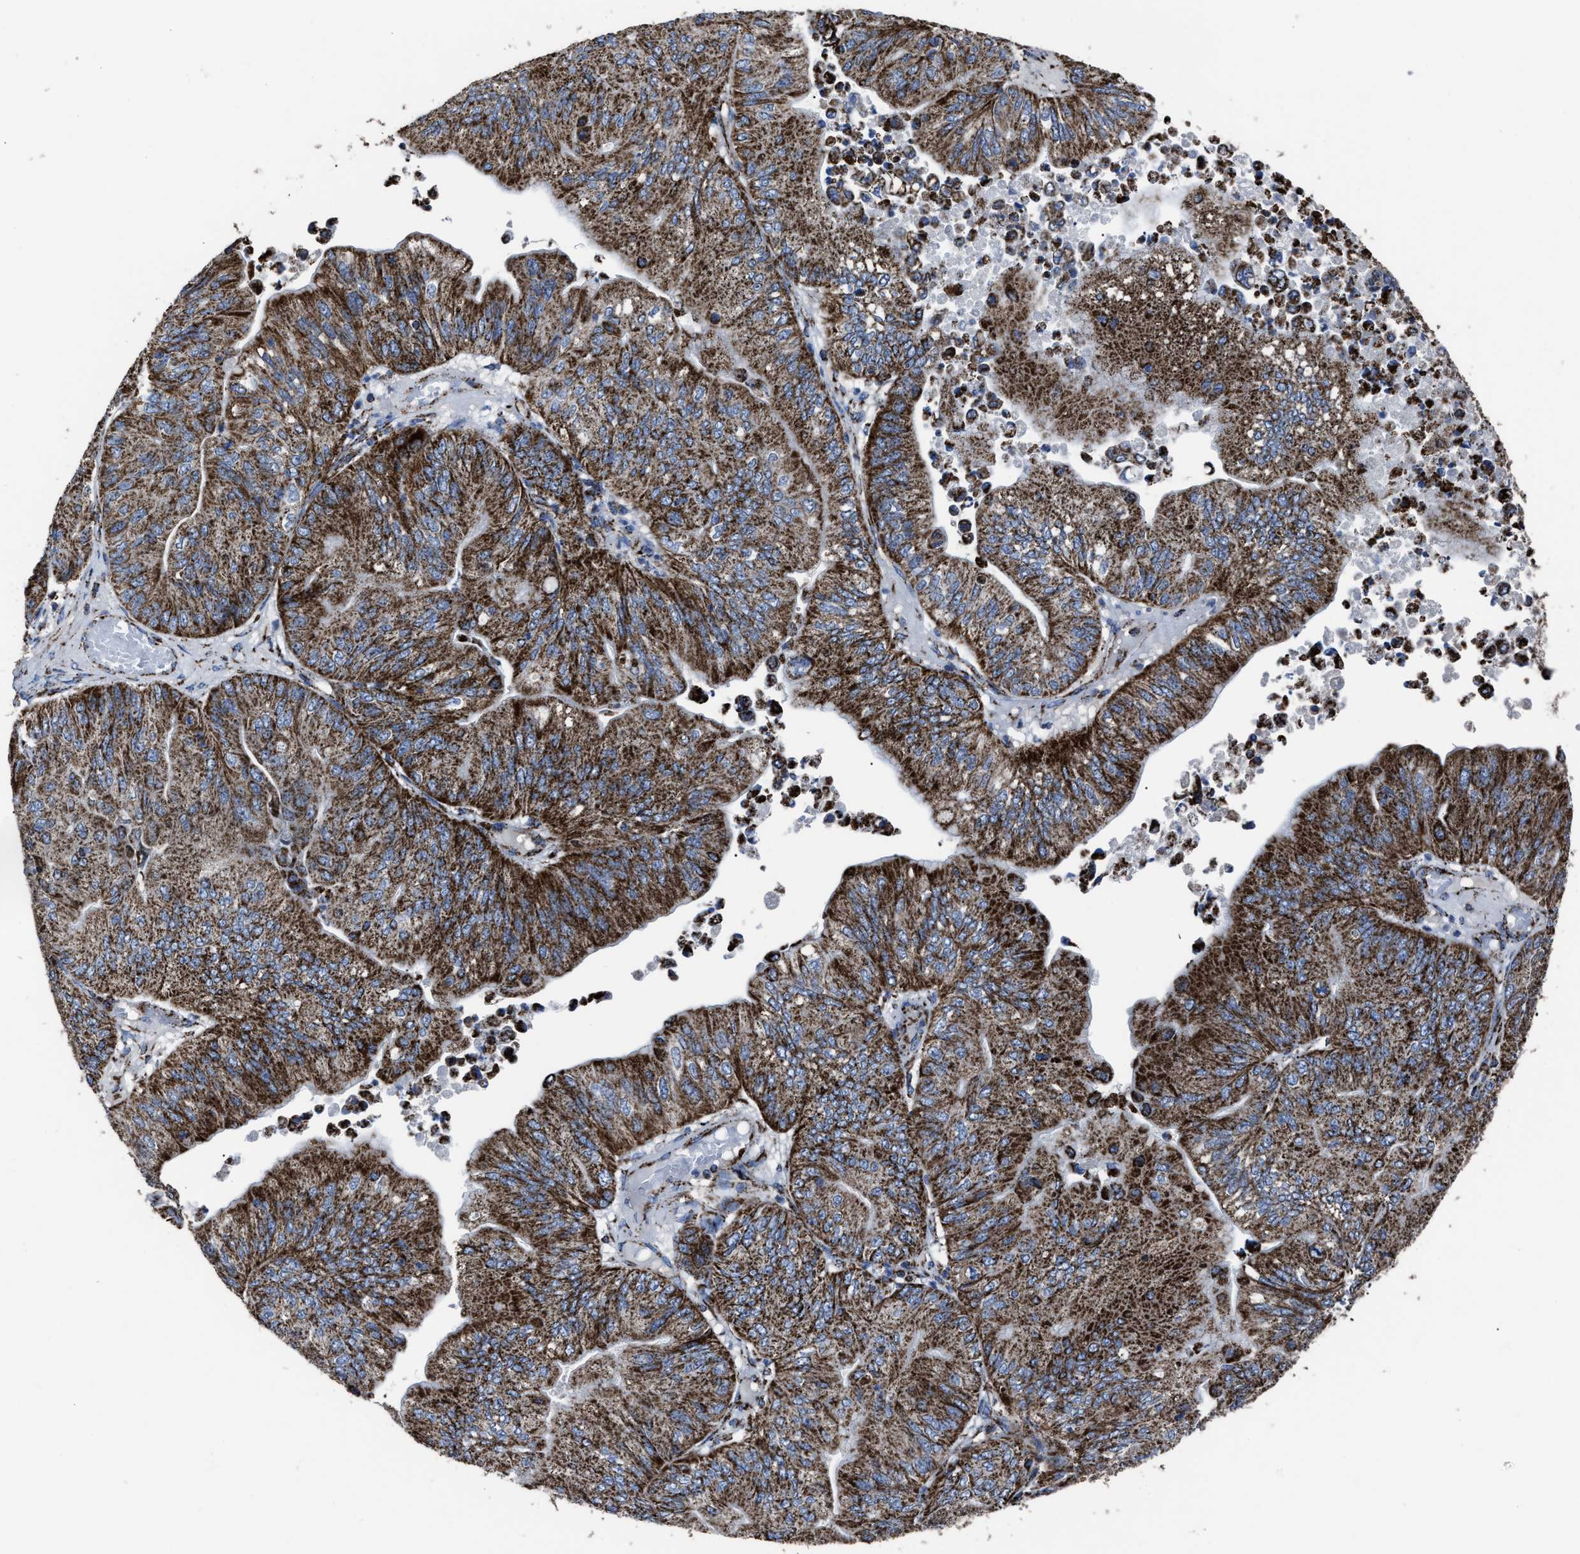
{"staining": {"intensity": "strong", "quantity": ">75%", "location": "cytoplasmic/membranous"}, "tissue": "ovarian cancer", "cell_type": "Tumor cells", "image_type": "cancer", "snomed": [{"axis": "morphology", "description": "Cystadenocarcinoma, mucinous, NOS"}, {"axis": "topography", "description": "Ovary"}], "caption": "Immunohistochemical staining of human mucinous cystadenocarcinoma (ovarian) displays strong cytoplasmic/membranous protein positivity in approximately >75% of tumor cells.", "gene": "NDUFV3", "patient": {"sex": "female", "age": 61}}